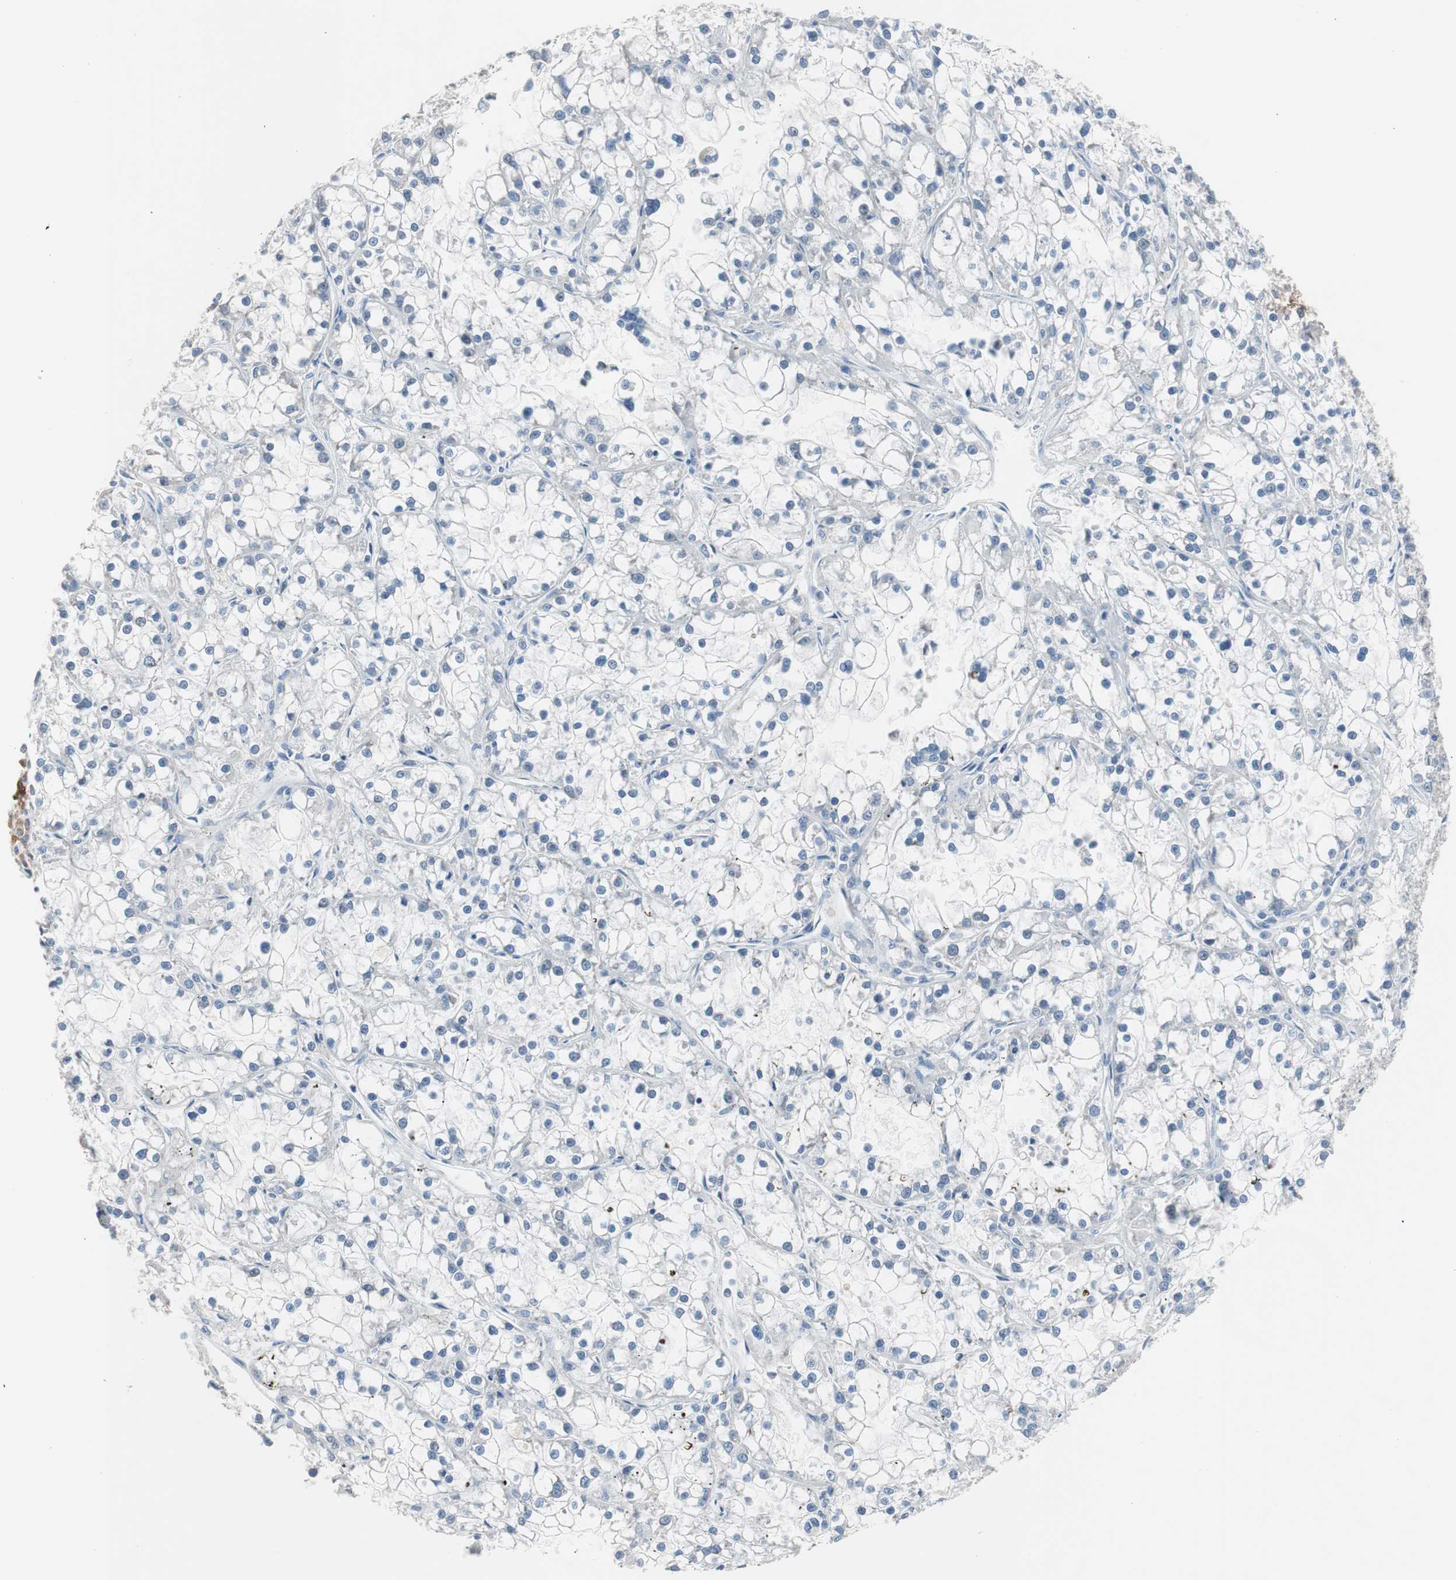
{"staining": {"intensity": "negative", "quantity": "none", "location": "none"}, "tissue": "renal cancer", "cell_type": "Tumor cells", "image_type": "cancer", "snomed": [{"axis": "morphology", "description": "Adenocarcinoma, NOS"}, {"axis": "topography", "description": "Kidney"}], "caption": "The immunohistochemistry (IHC) image has no significant expression in tumor cells of renal cancer (adenocarcinoma) tissue.", "gene": "TK1", "patient": {"sex": "female", "age": 52}}